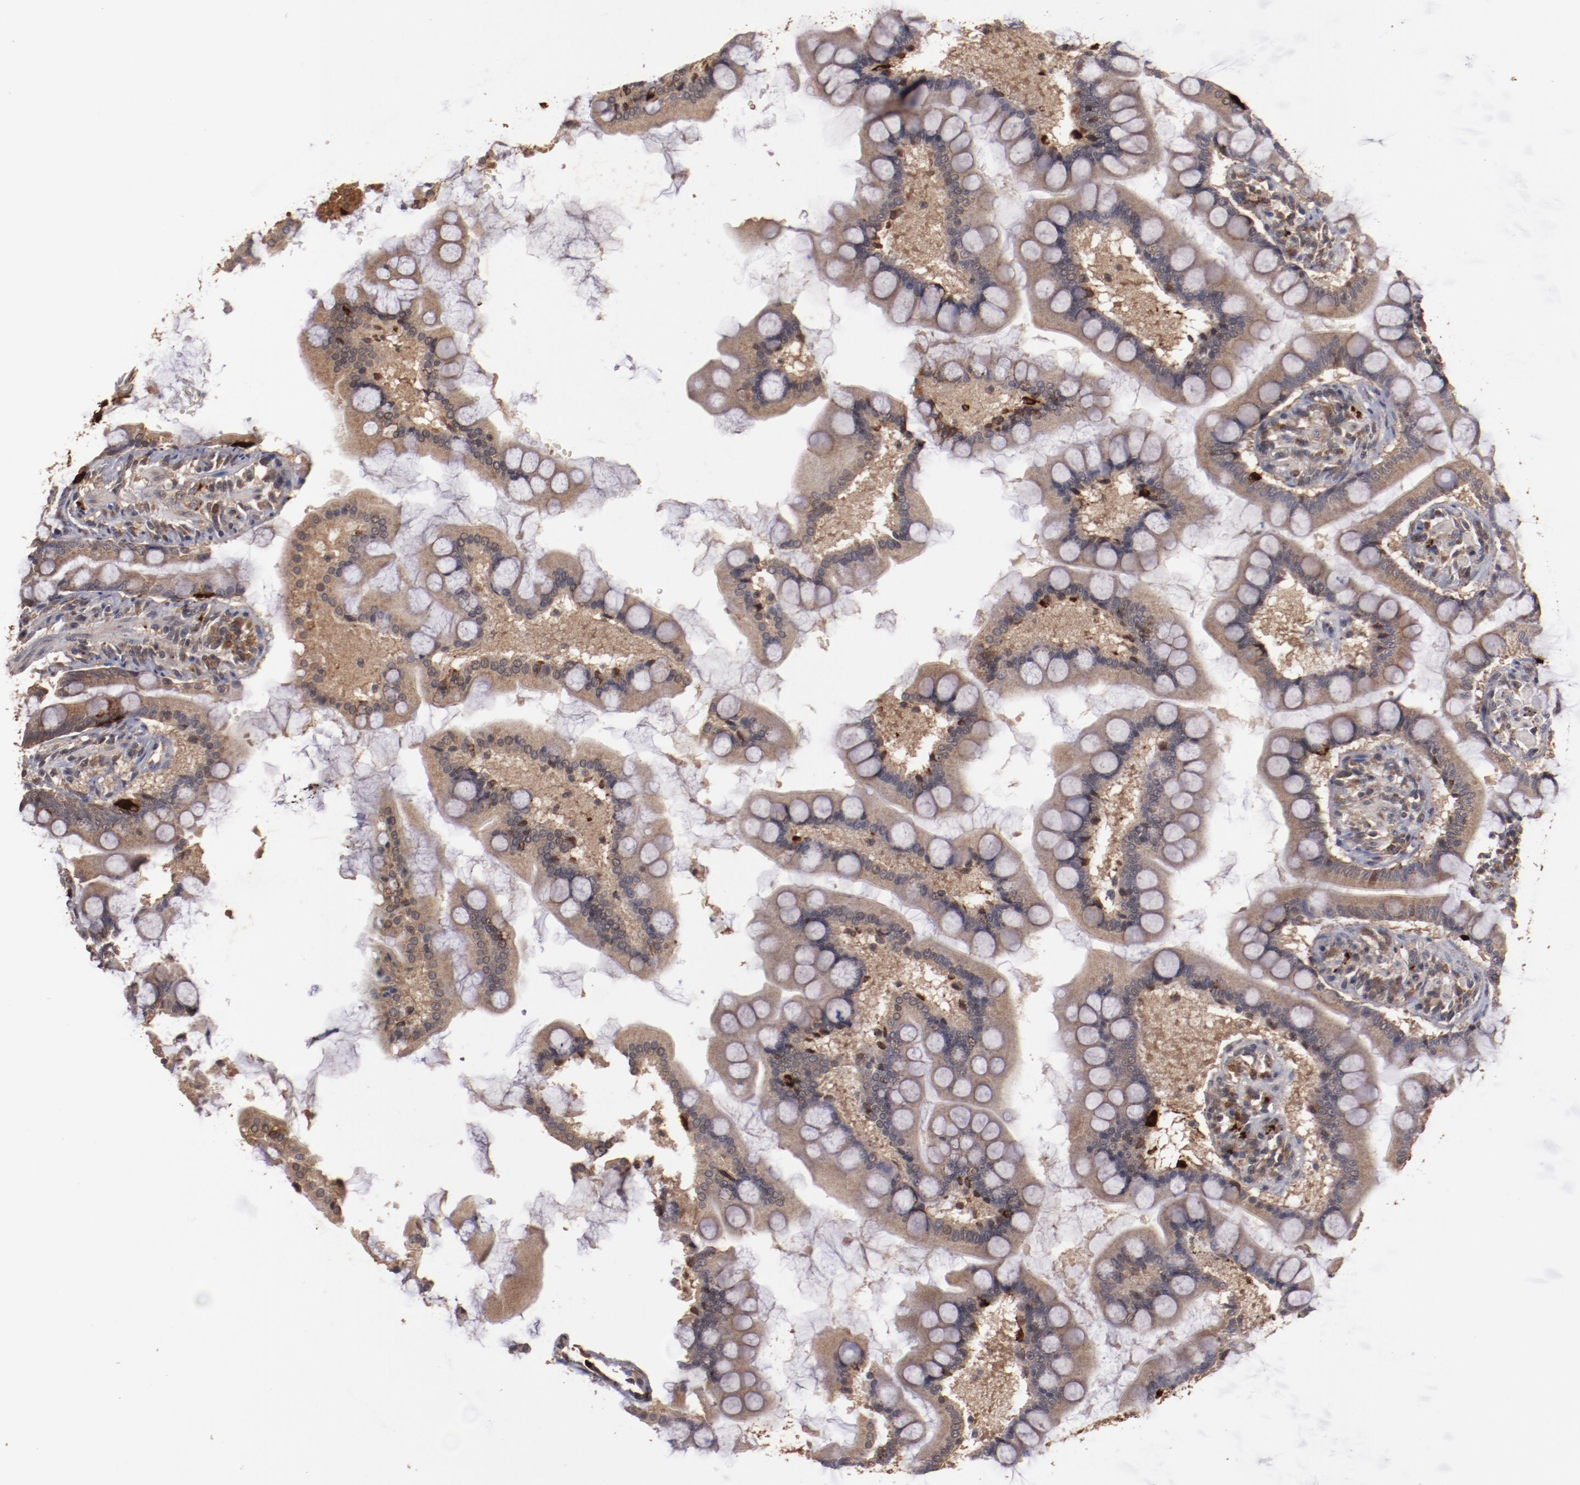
{"staining": {"intensity": "moderate", "quantity": ">75%", "location": "cytoplasmic/membranous"}, "tissue": "small intestine", "cell_type": "Glandular cells", "image_type": "normal", "snomed": [{"axis": "morphology", "description": "Normal tissue, NOS"}, {"axis": "topography", "description": "Small intestine"}], "caption": "The immunohistochemical stain labels moderate cytoplasmic/membranous expression in glandular cells of unremarkable small intestine.", "gene": "TENM1", "patient": {"sex": "male", "age": 41}}